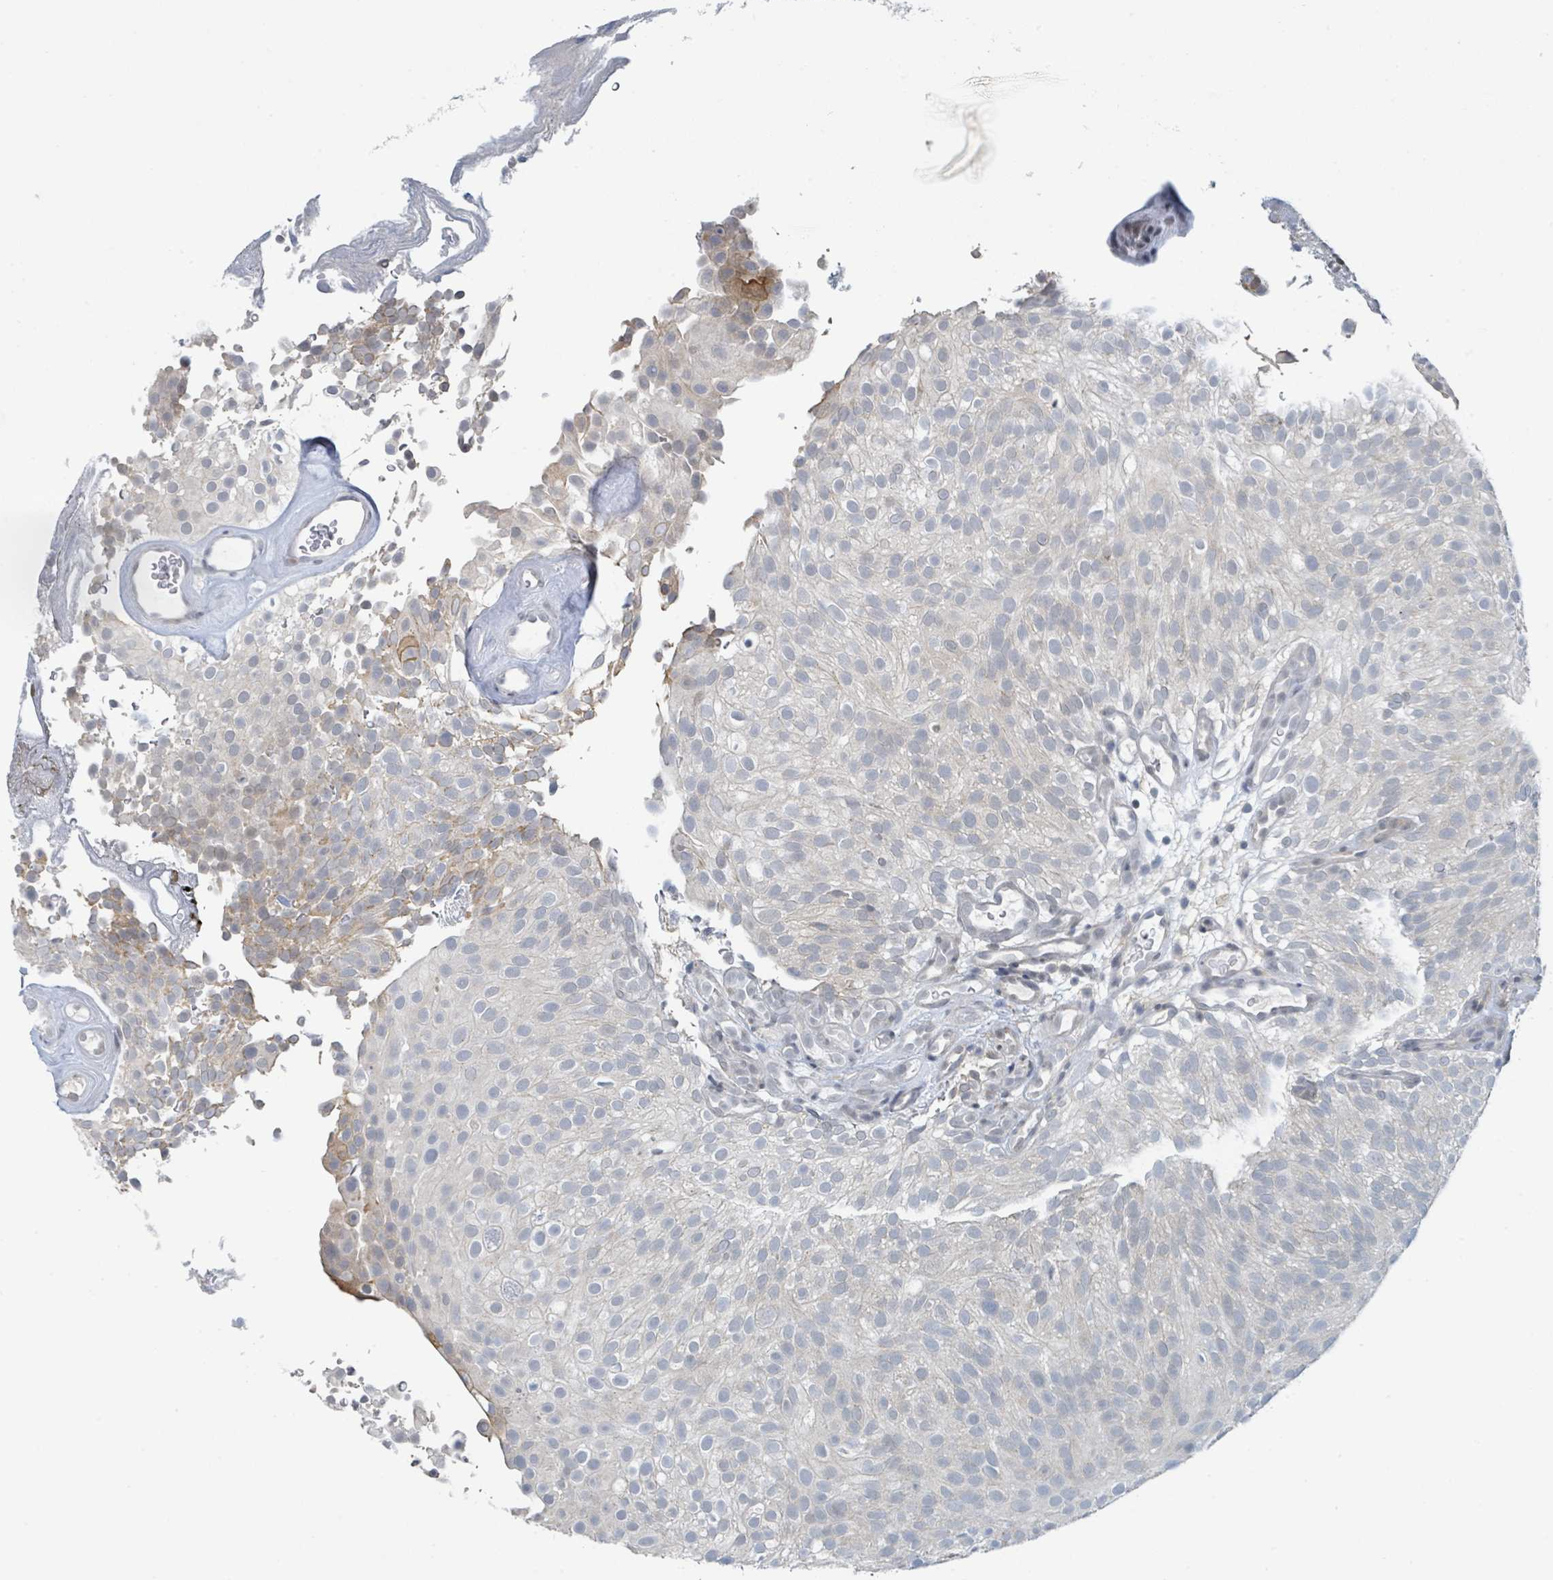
{"staining": {"intensity": "weak", "quantity": "<25%", "location": "cytoplasmic/membranous"}, "tissue": "urothelial cancer", "cell_type": "Tumor cells", "image_type": "cancer", "snomed": [{"axis": "morphology", "description": "Urothelial carcinoma, Low grade"}, {"axis": "topography", "description": "Urinary bladder"}], "caption": "Immunohistochemical staining of human urothelial carcinoma (low-grade) demonstrates no significant positivity in tumor cells.", "gene": "ANKRD55", "patient": {"sex": "male", "age": 78}}